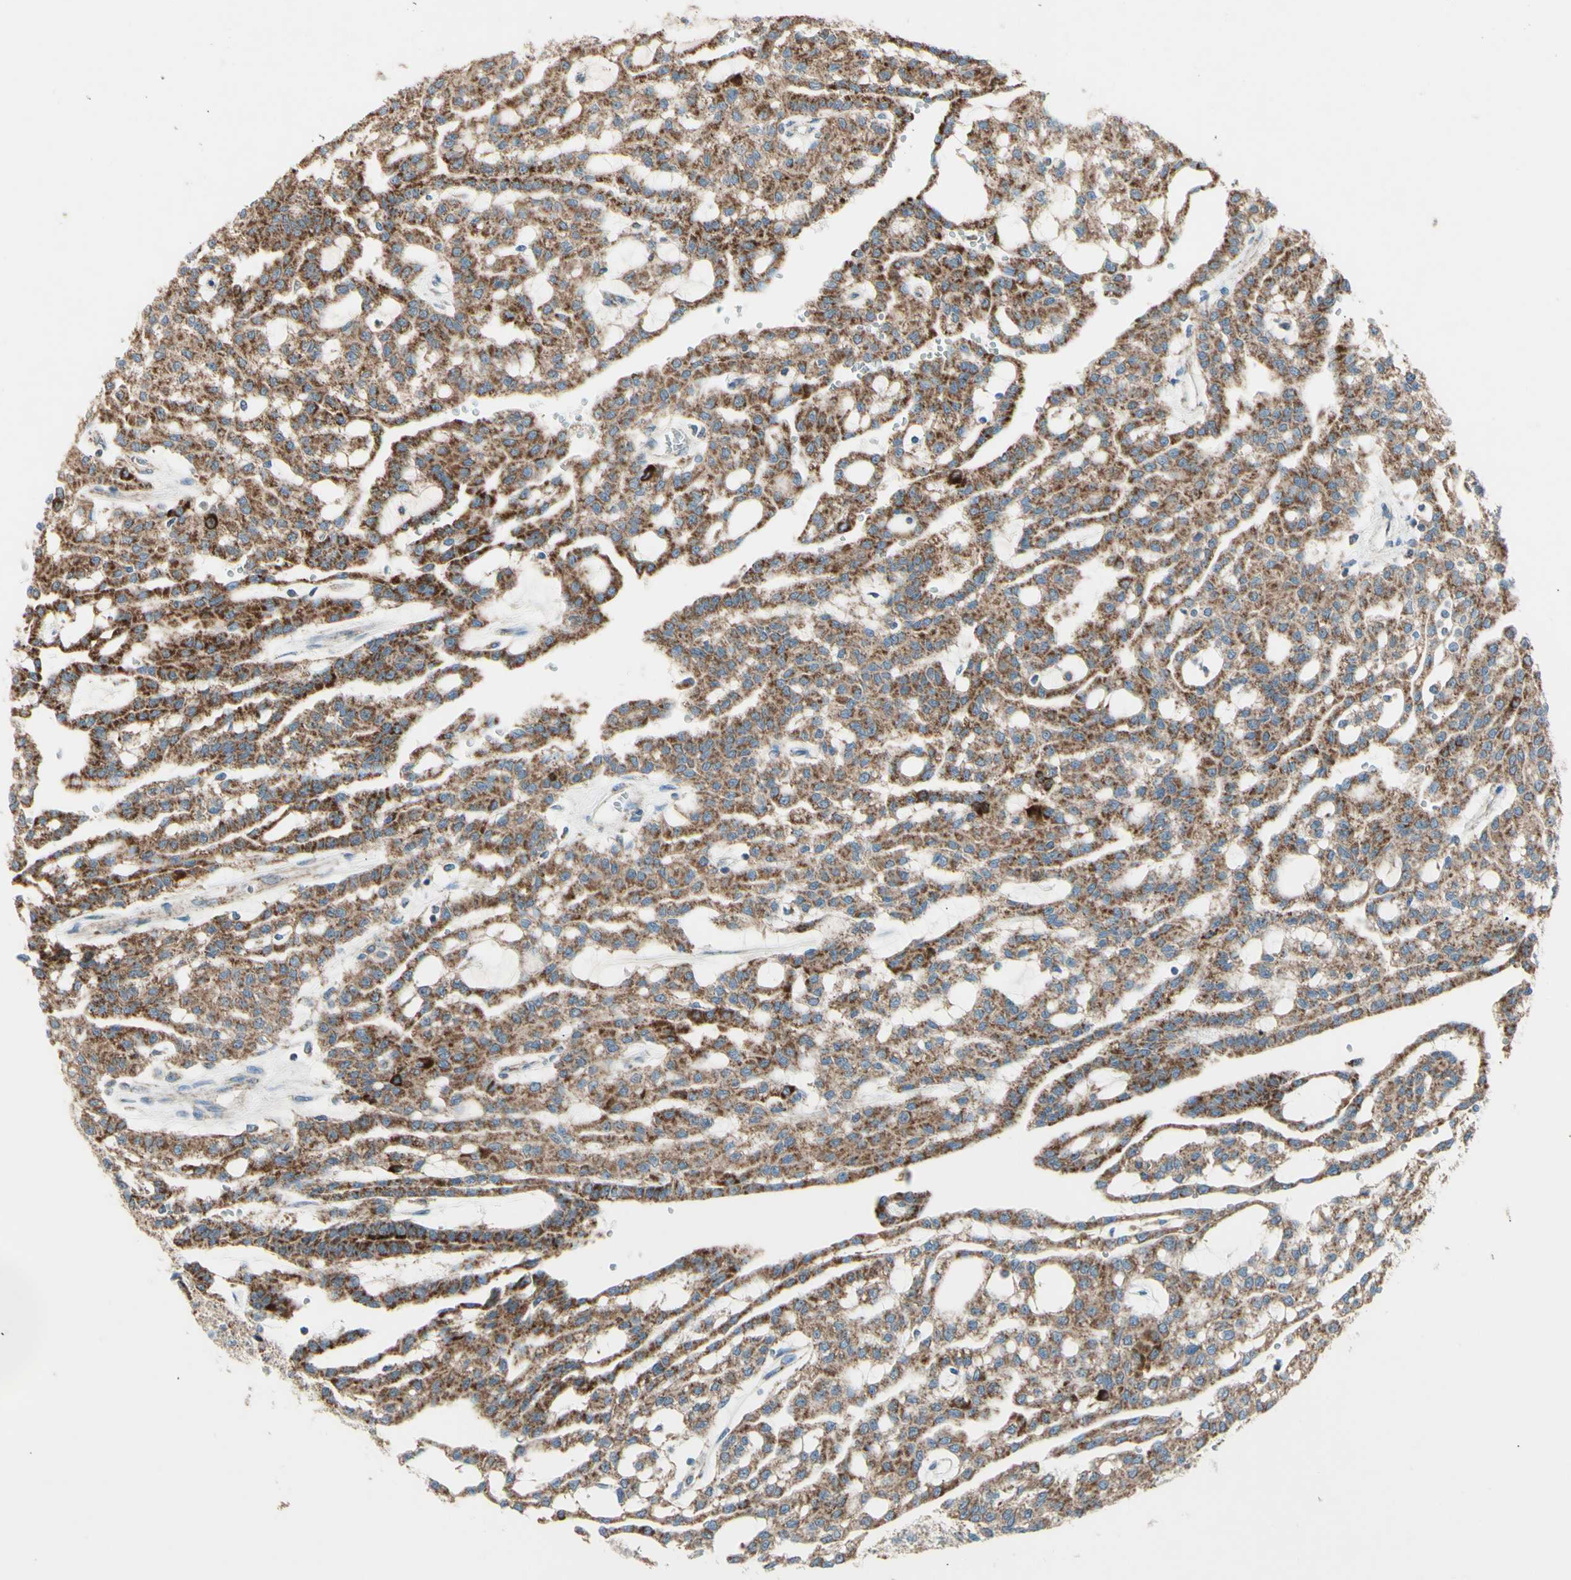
{"staining": {"intensity": "strong", "quantity": ">75%", "location": "cytoplasmic/membranous"}, "tissue": "renal cancer", "cell_type": "Tumor cells", "image_type": "cancer", "snomed": [{"axis": "morphology", "description": "Adenocarcinoma, NOS"}, {"axis": "topography", "description": "Kidney"}], "caption": "IHC (DAB) staining of human renal cancer (adenocarcinoma) exhibits strong cytoplasmic/membranous protein expression in about >75% of tumor cells.", "gene": "RHOT1", "patient": {"sex": "male", "age": 63}}